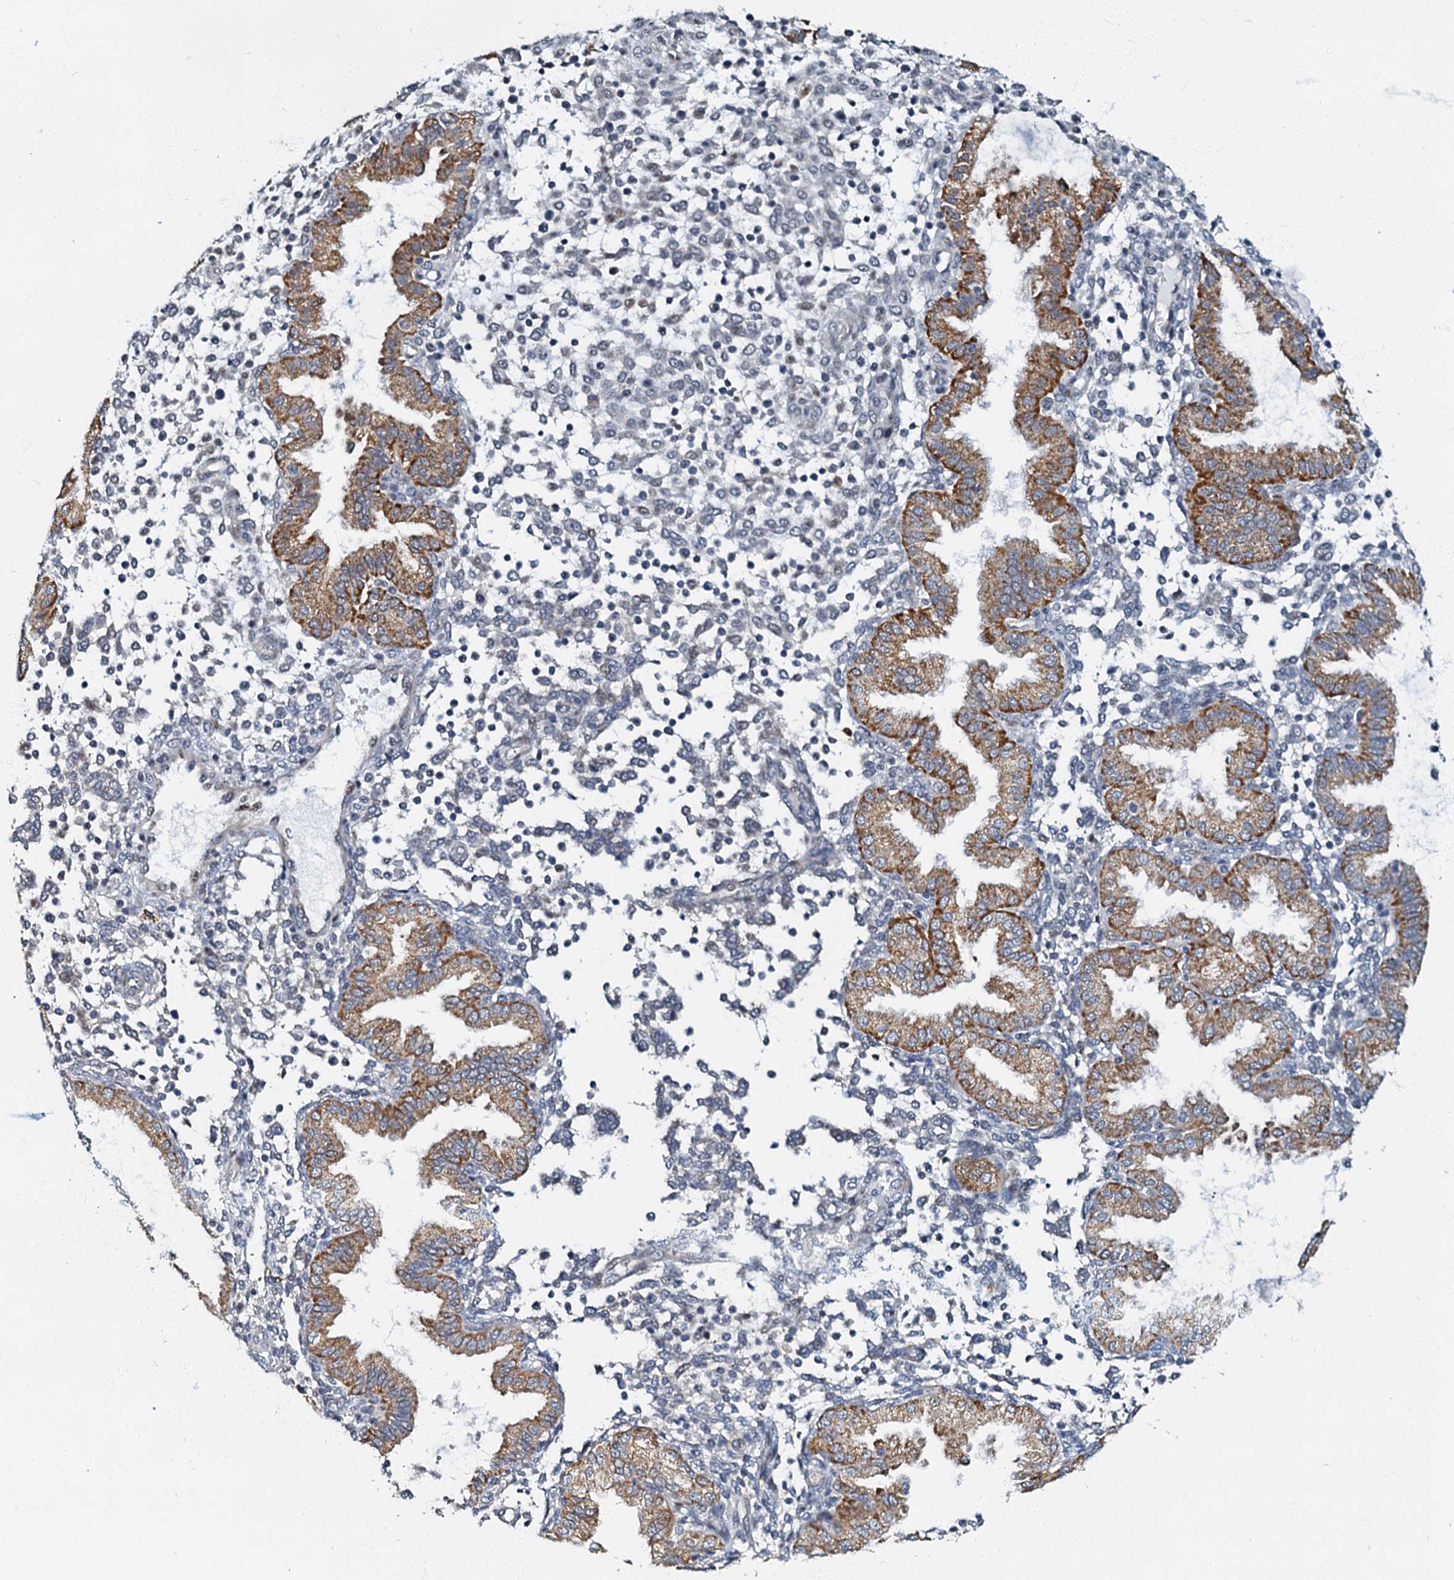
{"staining": {"intensity": "negative", "quantity": "none", "location": "none"}, "tissue": "endometrium", "cell_type": "Cells in endometrial stroma", "image_type": "normal", "snomed": [{"axis": "morphology", "description": "Normal tissue, NOS"}, {"axis": "topography", "description": "Endometrium"}], "caption": "Protein analysis of normal endometrium displays no significant positivity in cells in endometrial stroma.", "gene": "OLAH", "patient": {"sex": "female", "age": 53}}